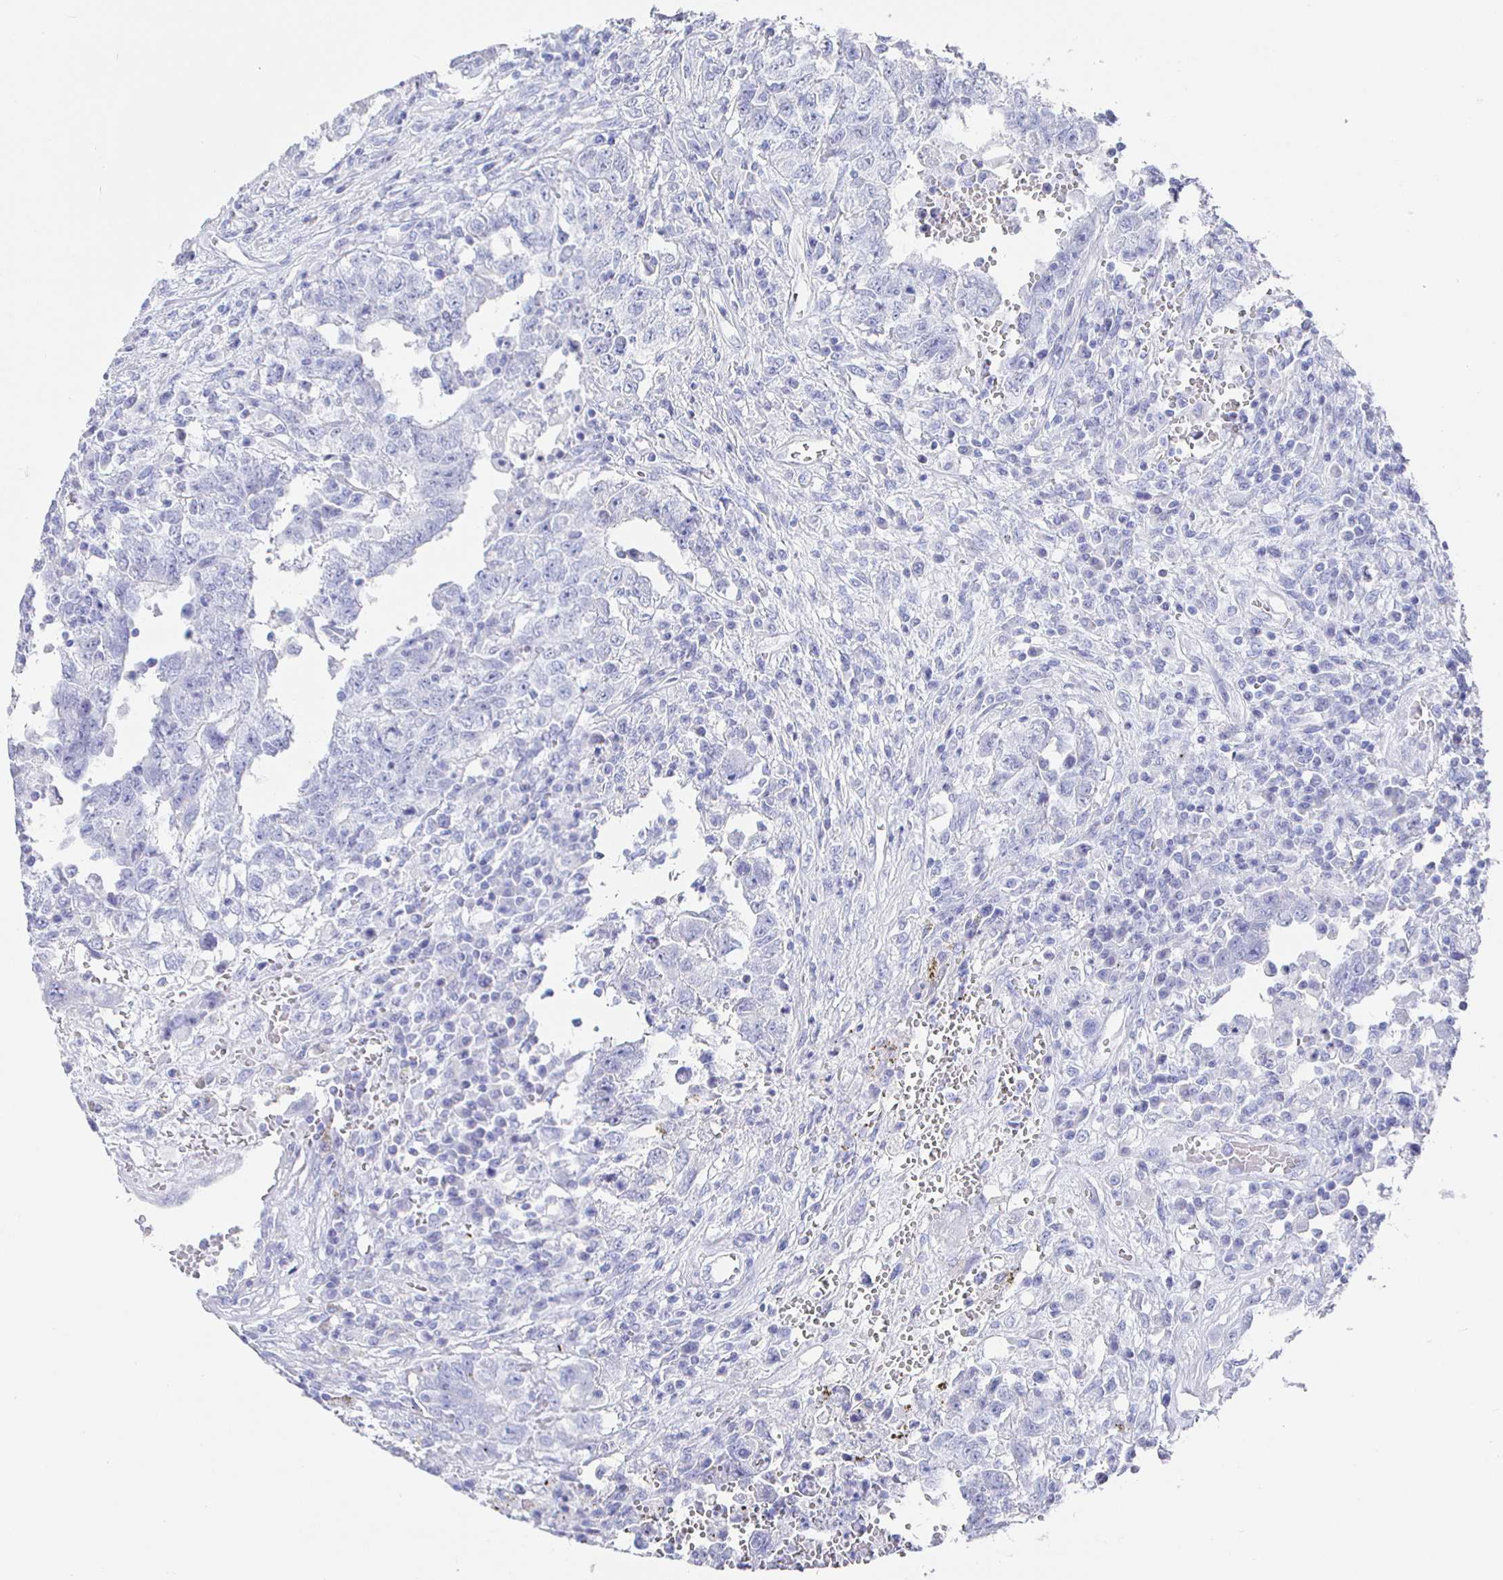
{"staining": {"intensity": "negative", "quantity": "none", "location": "none"}, "tissue": "testis cancer", "cell_type": "Tumor cells", "image_type": "cancer", "snomed": [{"axis": "morphology", "description": "Carcinoma, Embryonal, NOS"}, {"axis": "topography", "description": "Testis"}], "caption": "An image of testis cancer (embryonal carcinoma) stained for a protein reveals no brown staining in tumor cells.", "gene": "CLCA1", "patient": {"sex": "male", "age": 26}}